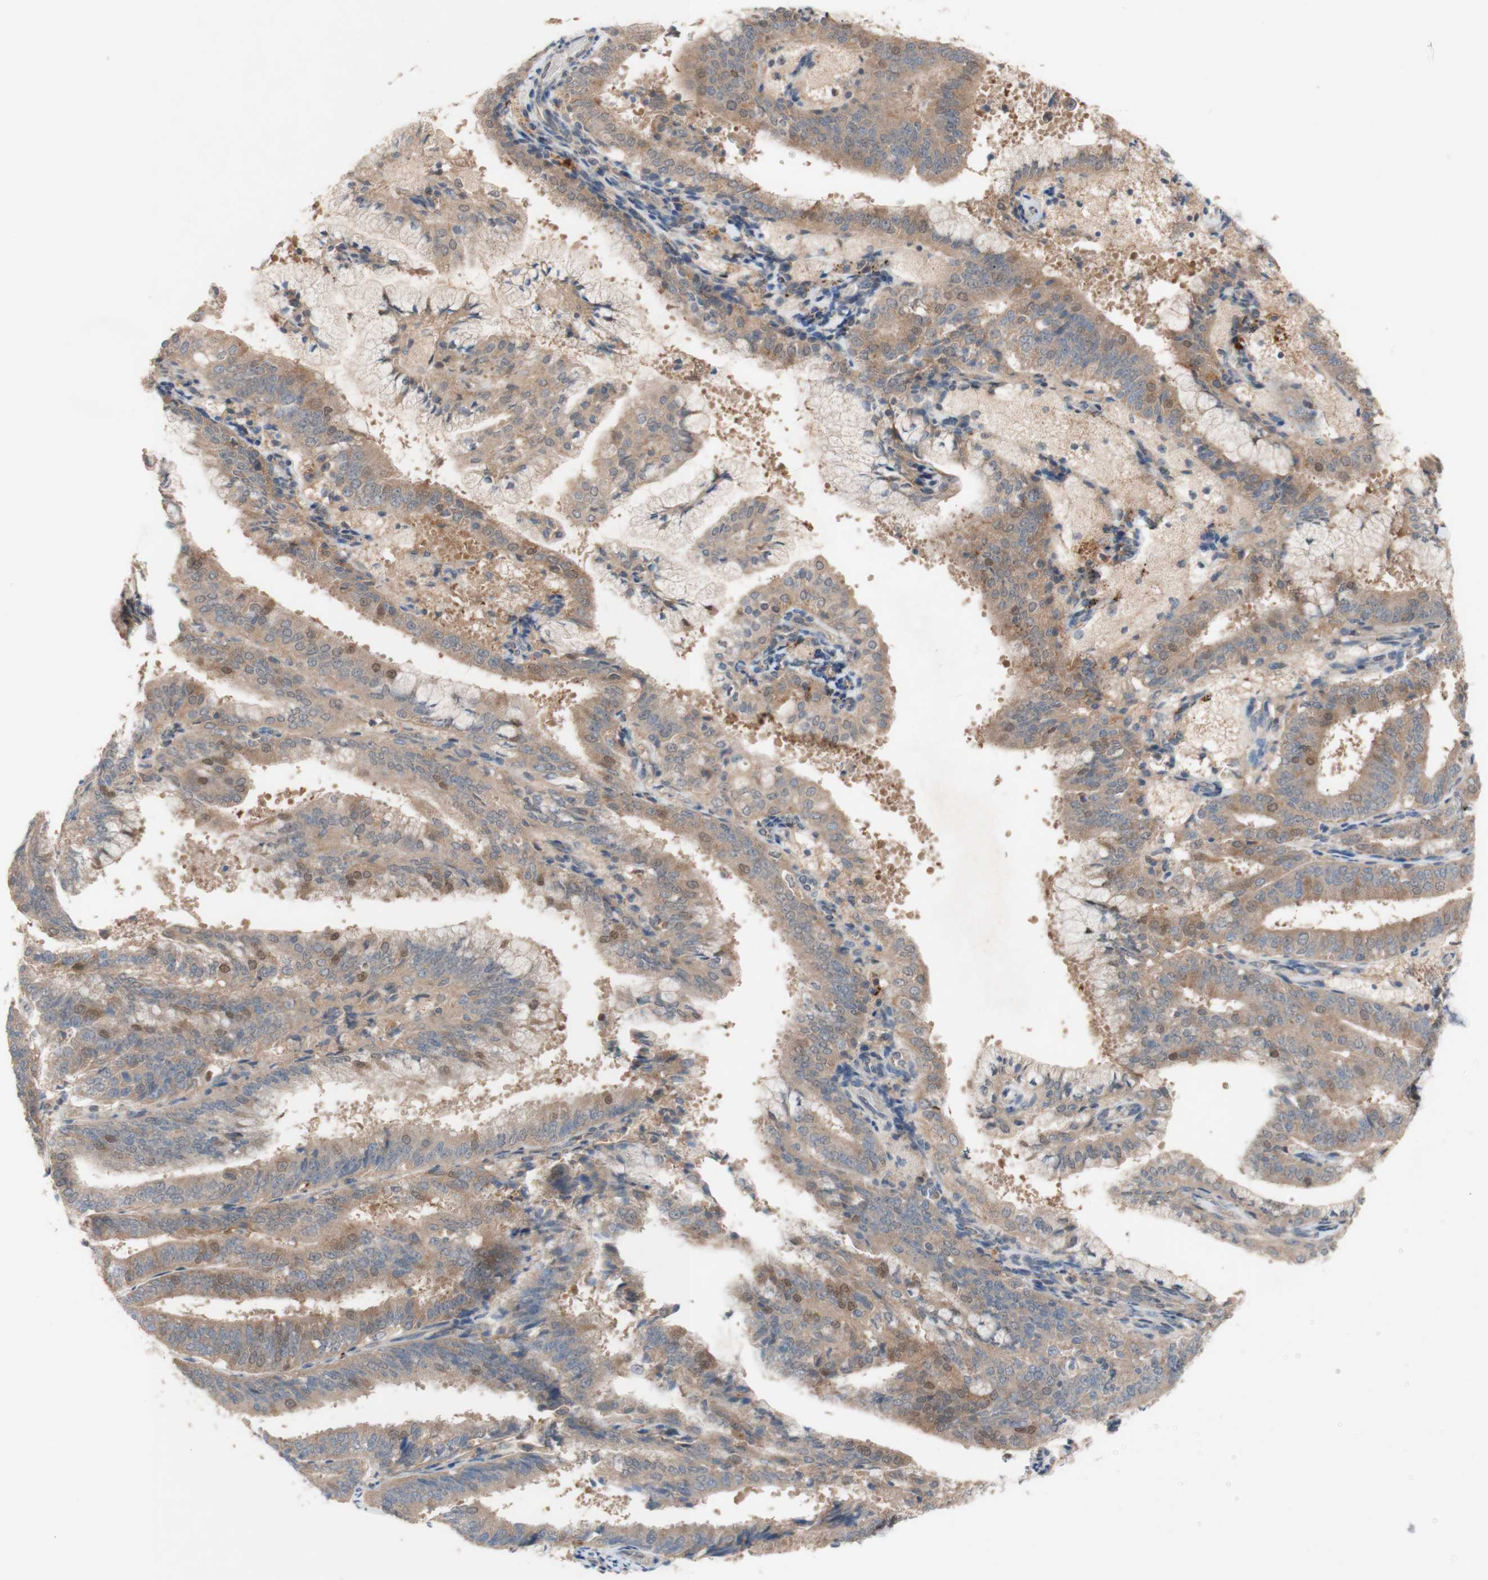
{"staining": {"intensity": "moderate", "quantity": ">75%", "location": "cytoplasmic/membranous,nuclear"}, "tissue": "endometrial cancer", "cell_type": "Tumor cells", "image_type": "cancer", "snomed": [{"axis": "morphology", "description": "Adenocarcinoma, NOS"}, {"axis": "topography", "description": "Endometrium"}], "caption": "About >75% of tumor cells in human endometrial cancer reveal moderate cytoplasmic/membranous and nuclear protein expression as visualized by brown immunohistochemical staining.", "gene": "PEX2", "patient": {"sex": "female", "age": 63}}